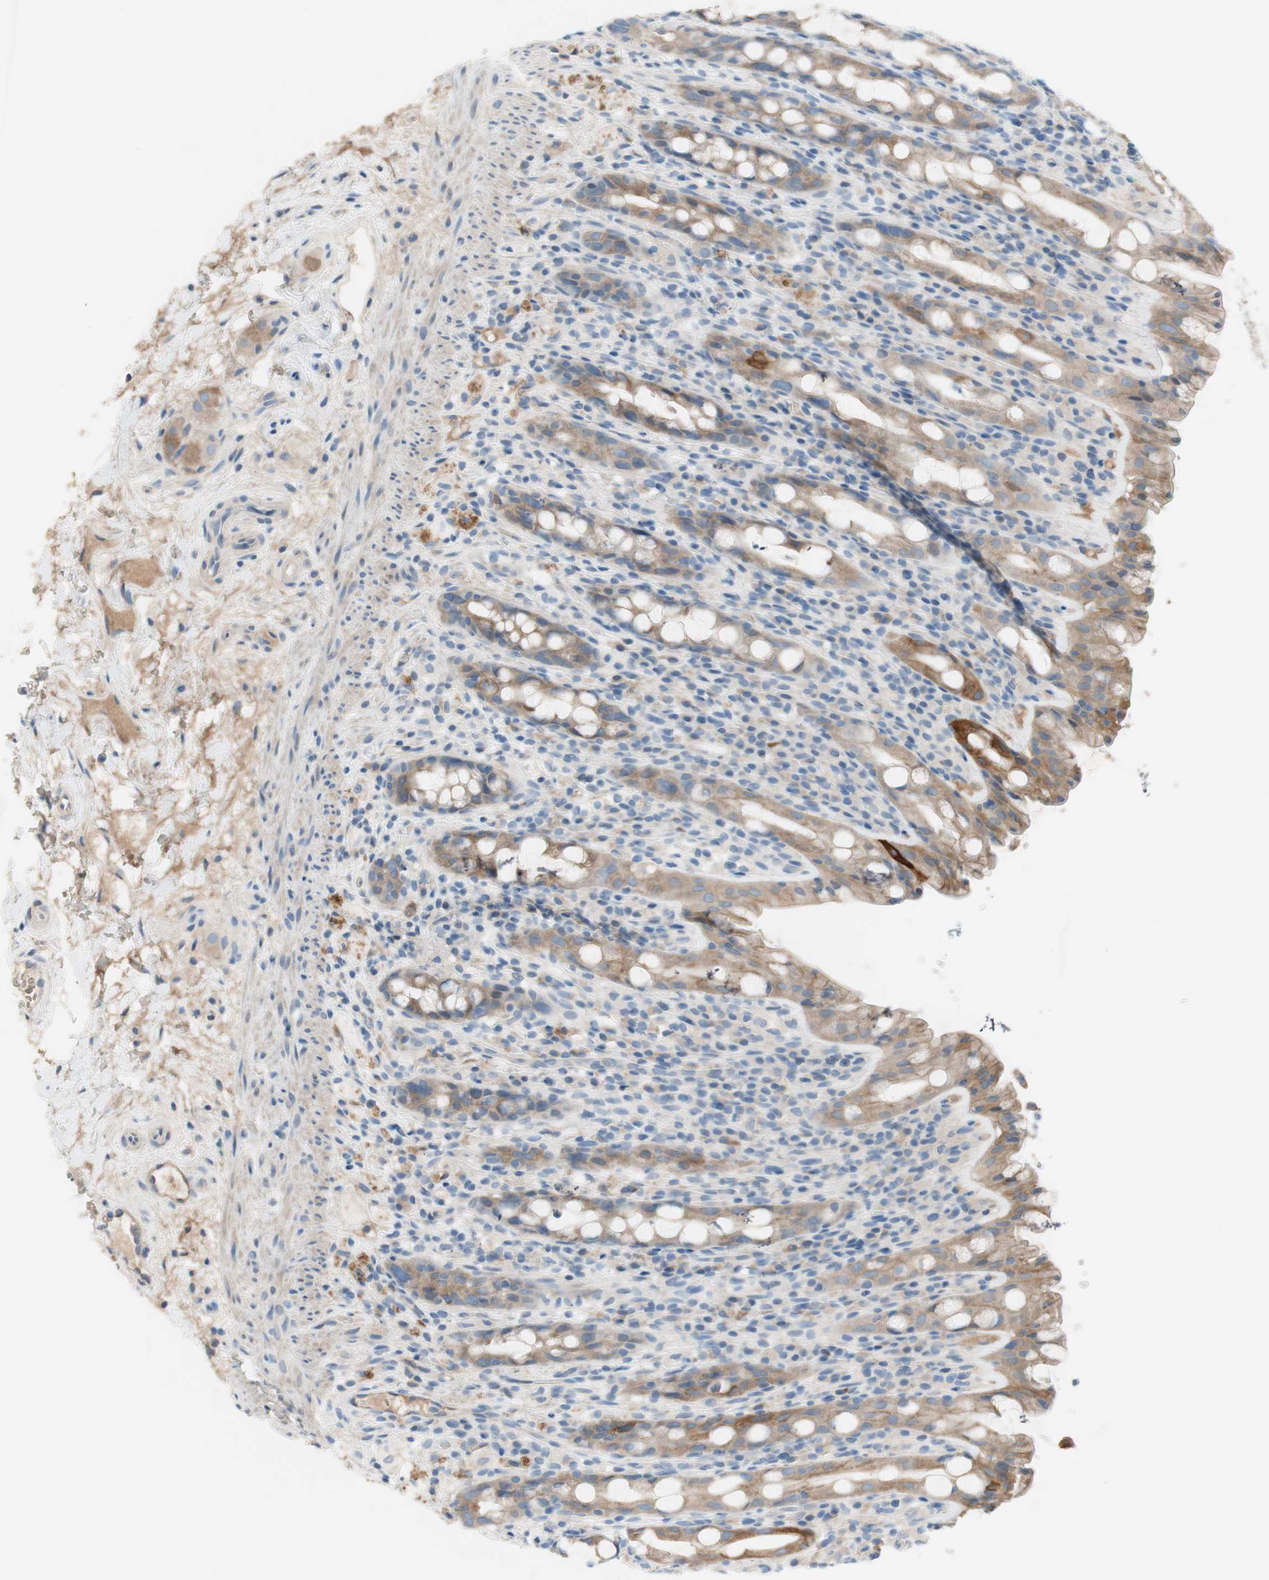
{"staining": {"intensity": "weak", "quantity": ">75%", "location": "cytoplasmic/membranous"}, "tissue": "rectum", "cell_type": "Glandular cells", "image_type": "normal", "snomed": [{"axis": "morphology", "description": "Normal tissue, NOS"}, {"axis": "topography", "description": "Rectum"}], "caption": "The image shows a brown stain indicating the presence of a protein in the cytoplasmic/membranous of glandular cells in rectum. (DAB IHC, brown staining for protein, blue staining for nuclei).", "gene": "FDFT1", "patient": {"sex": "male", "age": 44}}